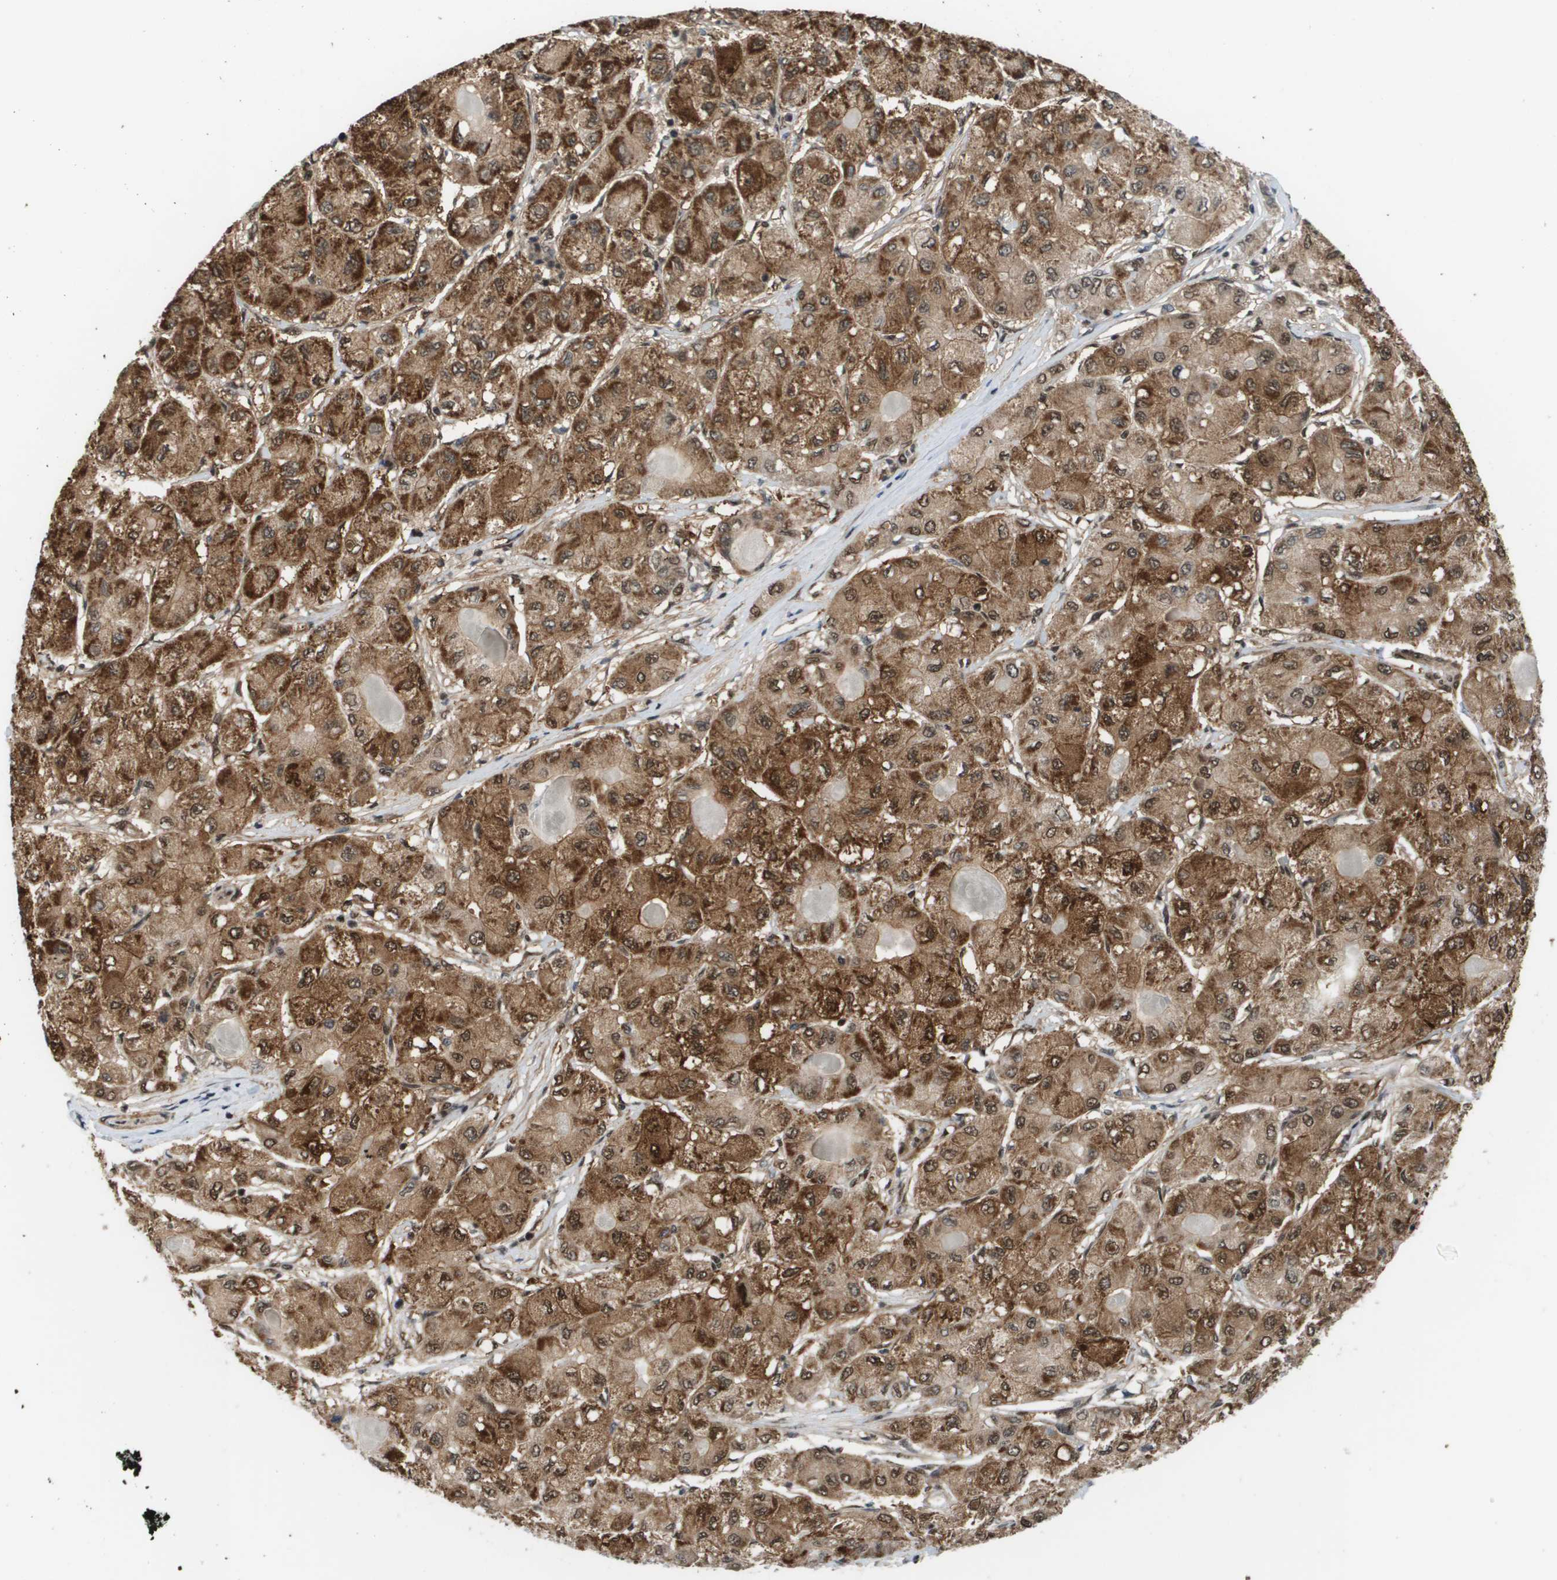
{"staining": {"intensity": "moderate", "quantity": ">75%", "location": "cytoplasmic/membranous,nuclear"}, "tissue": "liver cancer", "cell_type": "Tumor cells", "image_type": "cancer", "snomed": [{"axis": "morphology", "description": "Carcinoma, Hepatocellular, NOS"}, {"axis": "topography", "description": "Liver"}], "caption": "Tumor cells show medium levels of moderate cytoplasmic/membranous and nuclear expression in about >75% of cells in human liver hepatocellular carcinoma.", "gene": "PRCC", "patient": {"sex": "male", "age": 80}}